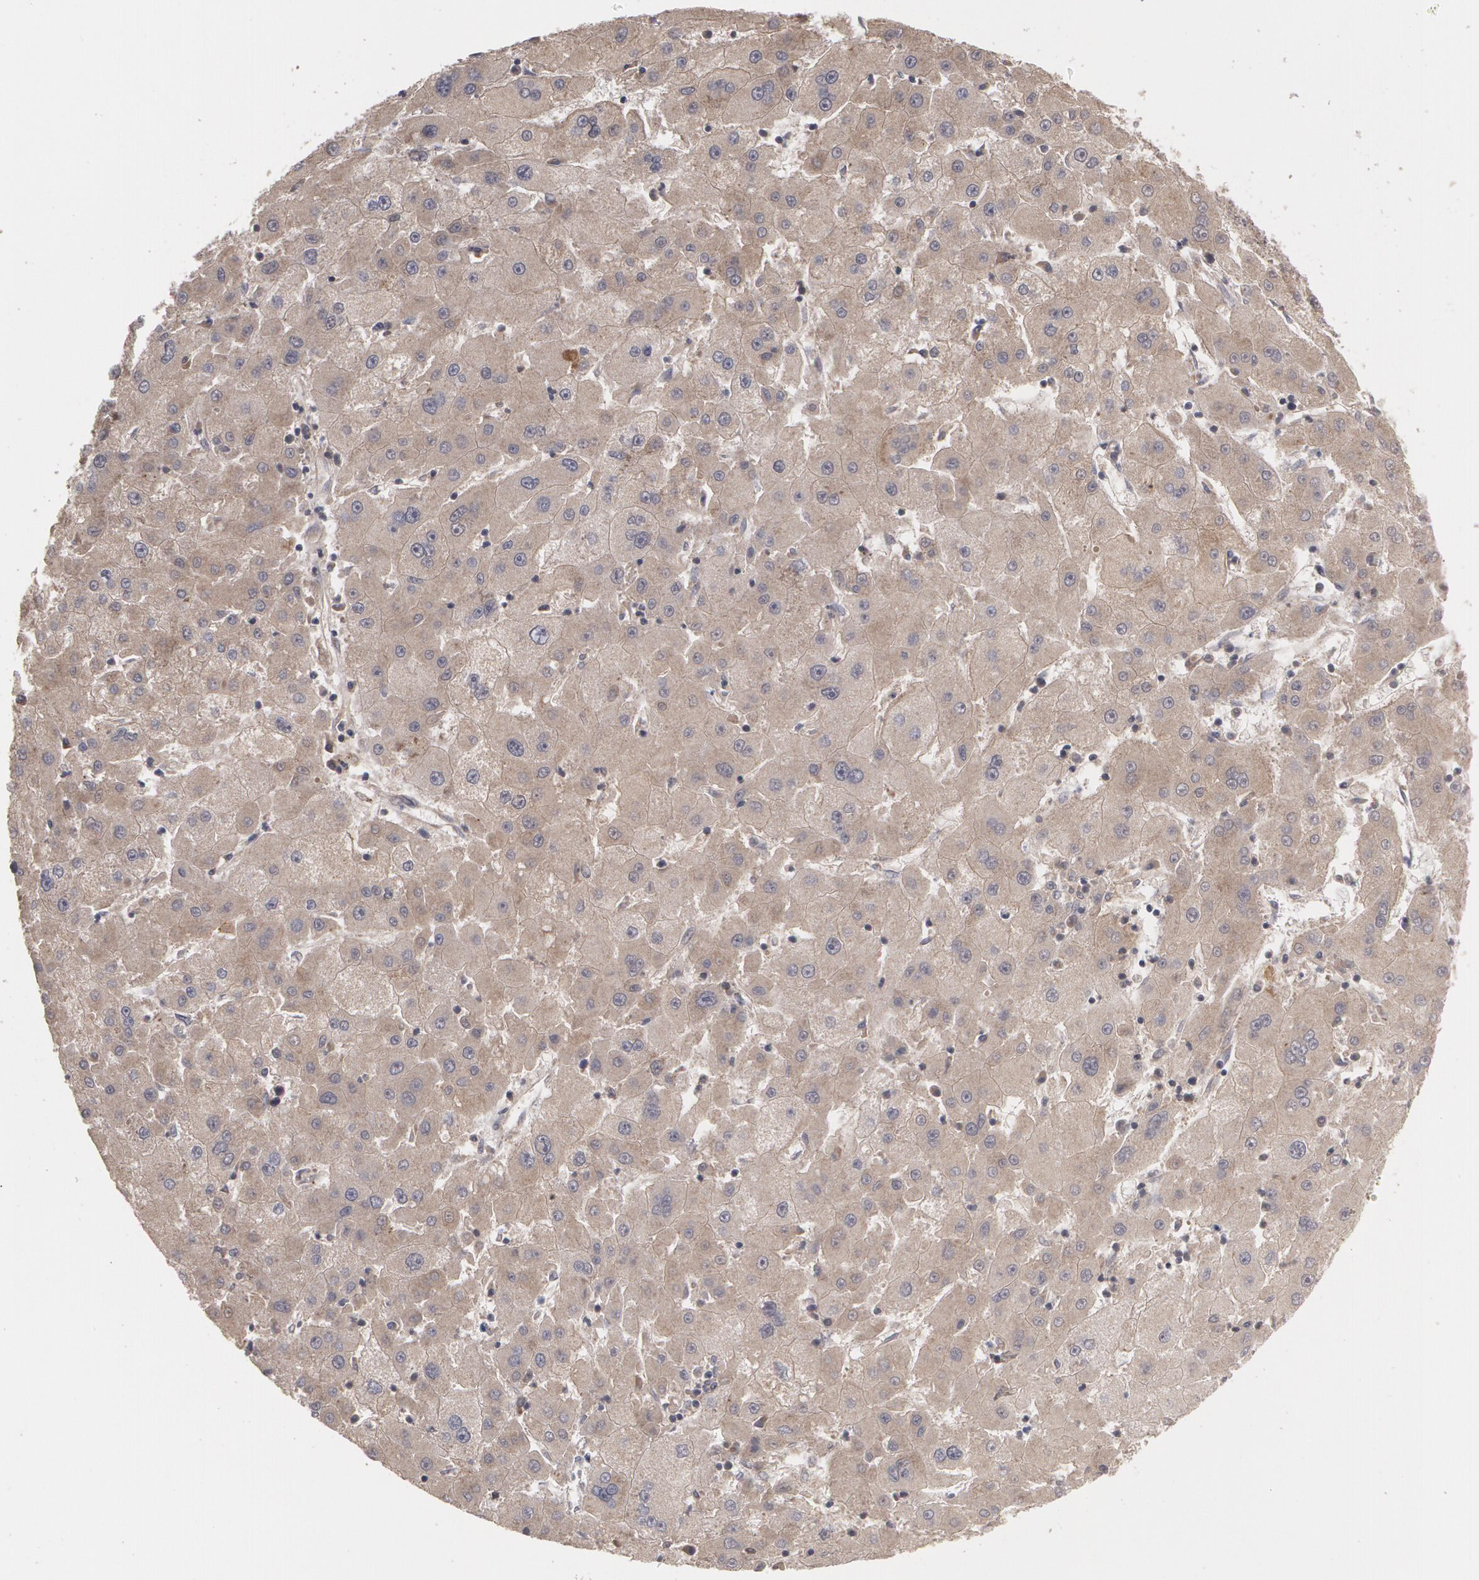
{"staining": {"intensity": "moderate", "quantity": ">75%", "location": "cytoplasmic/membranous"}, "tissue": "liver cancer", "cell_type": "Tumor cells", "image_type": "cancer", "snomed": [{"axis": "morphology", "description": "Carcinoma, Hepatocellular, NOS"}, {"axis": "topography", "description": "Liver"}], "caption": "The image shows a brown stain indicating the presence of a protein in the cytoplasmic/membranous of tumor cells in liver hepatocellular carcinoma.", "gene": "ARF6", "patient": {"sex": "male", "age": 72}}